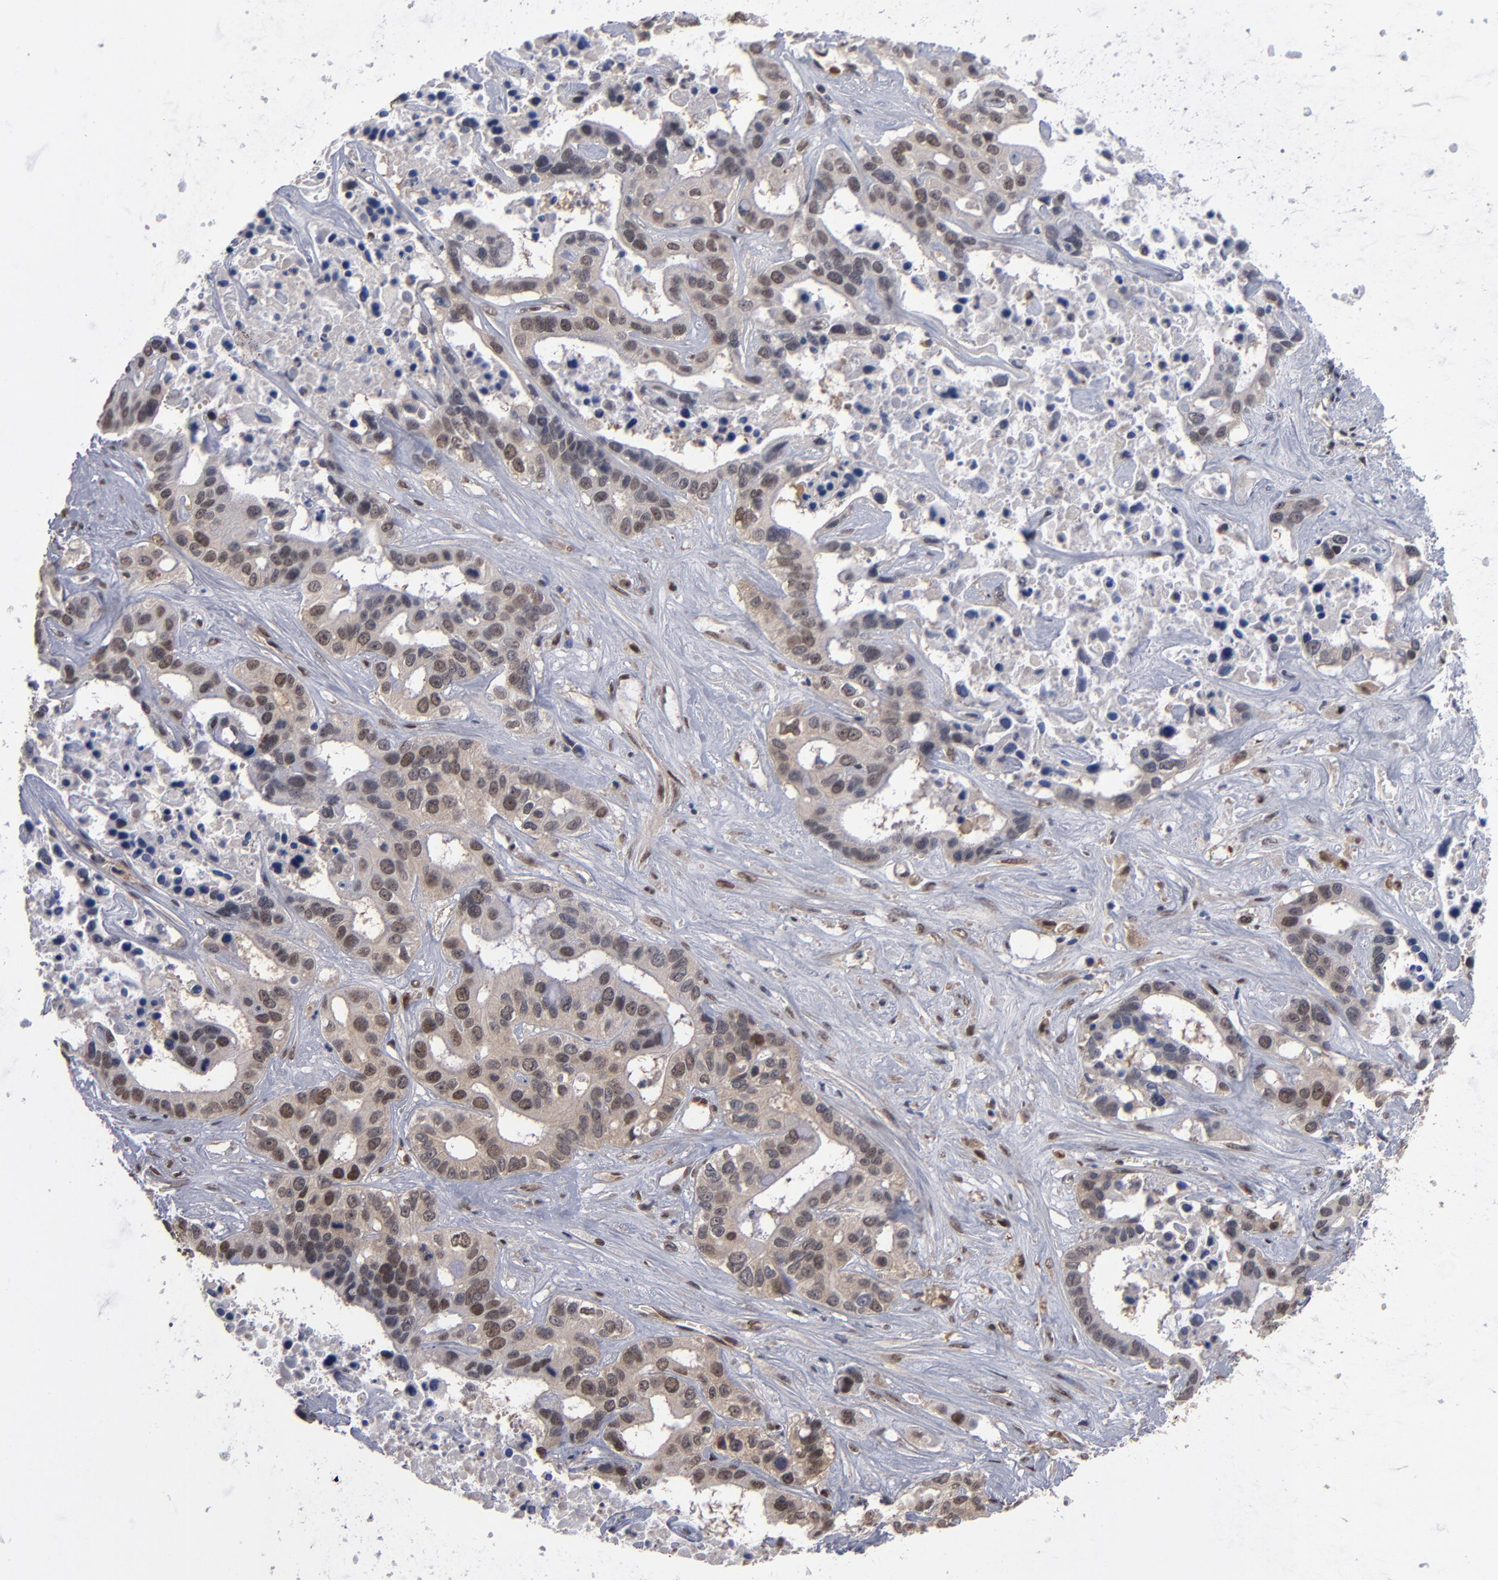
{"staining": {"intensity": "weak", "quantity": "25%-75%", "location": "cytoplasmic/membranous,nuclear"}, "tissue": "liver cancer", "cell_type": "Tumor cells", "image_type": "cancer", "snomed": [{"axis": "morphology", "description": "Cholangiocarcinoma"}, {"axis": "topography", "description": "Liver"}], "caption": "Cholangiocarcinoma (liver) tissue exhibits weak cytoplasmic/membranous and nuclear expression in about 25%-75% of tumor cells, visualized by immunohistochemistry.", "gene": "HUWE1", "patient": {"sex": "female", "age": 65}}